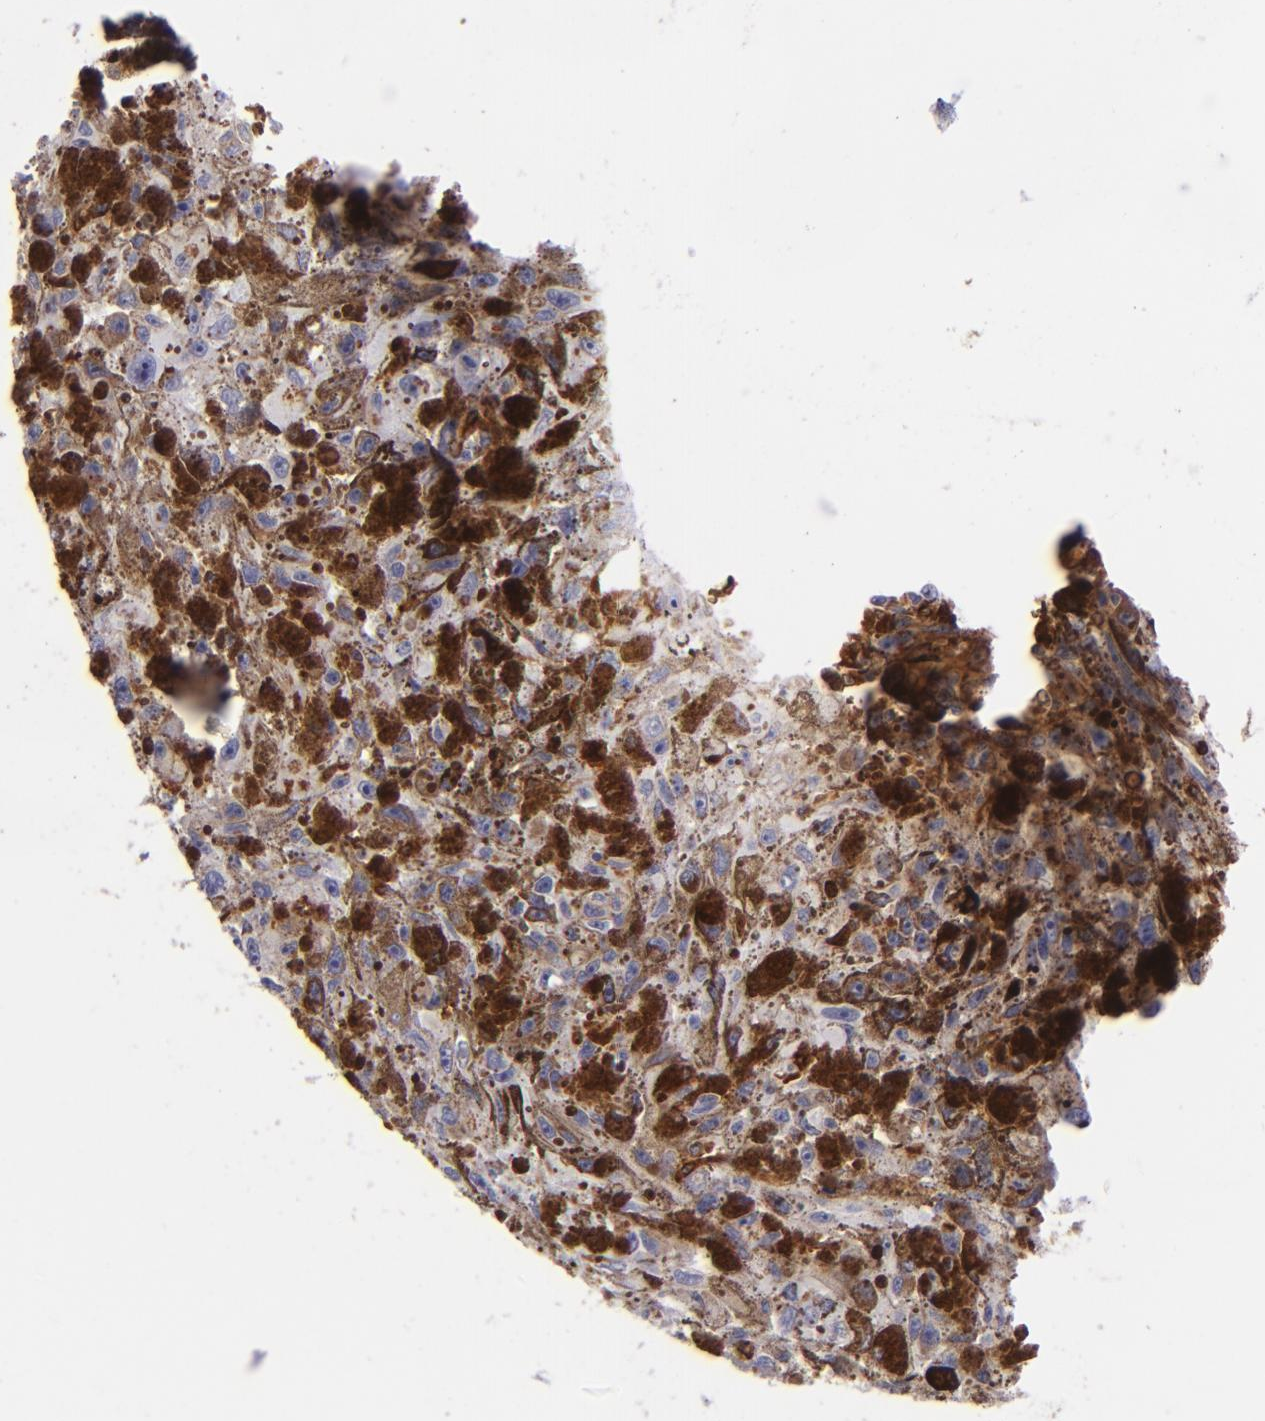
{"staining": {"intensity": "negative", "quantity": "none", "location": "none"}, "tissue": "melanoma", "cell_type": "Tumor cells", "image_type": "cancer", "snomed": [{"axis": "morphology", "description": "Malignant melanoma, NOS"}, {"axis": "topography", "description": "Skin"}], "caption": "High power microscopy image of an IHC photomicrograph of malignant melanoma, revealing no significant positivity in tumor cells. (DAB (3,3'-diaminobenzidine) immunohistochemistry, high magnification).", "gene": "CD74", "patient": {"sex": "female", "age": 104}}